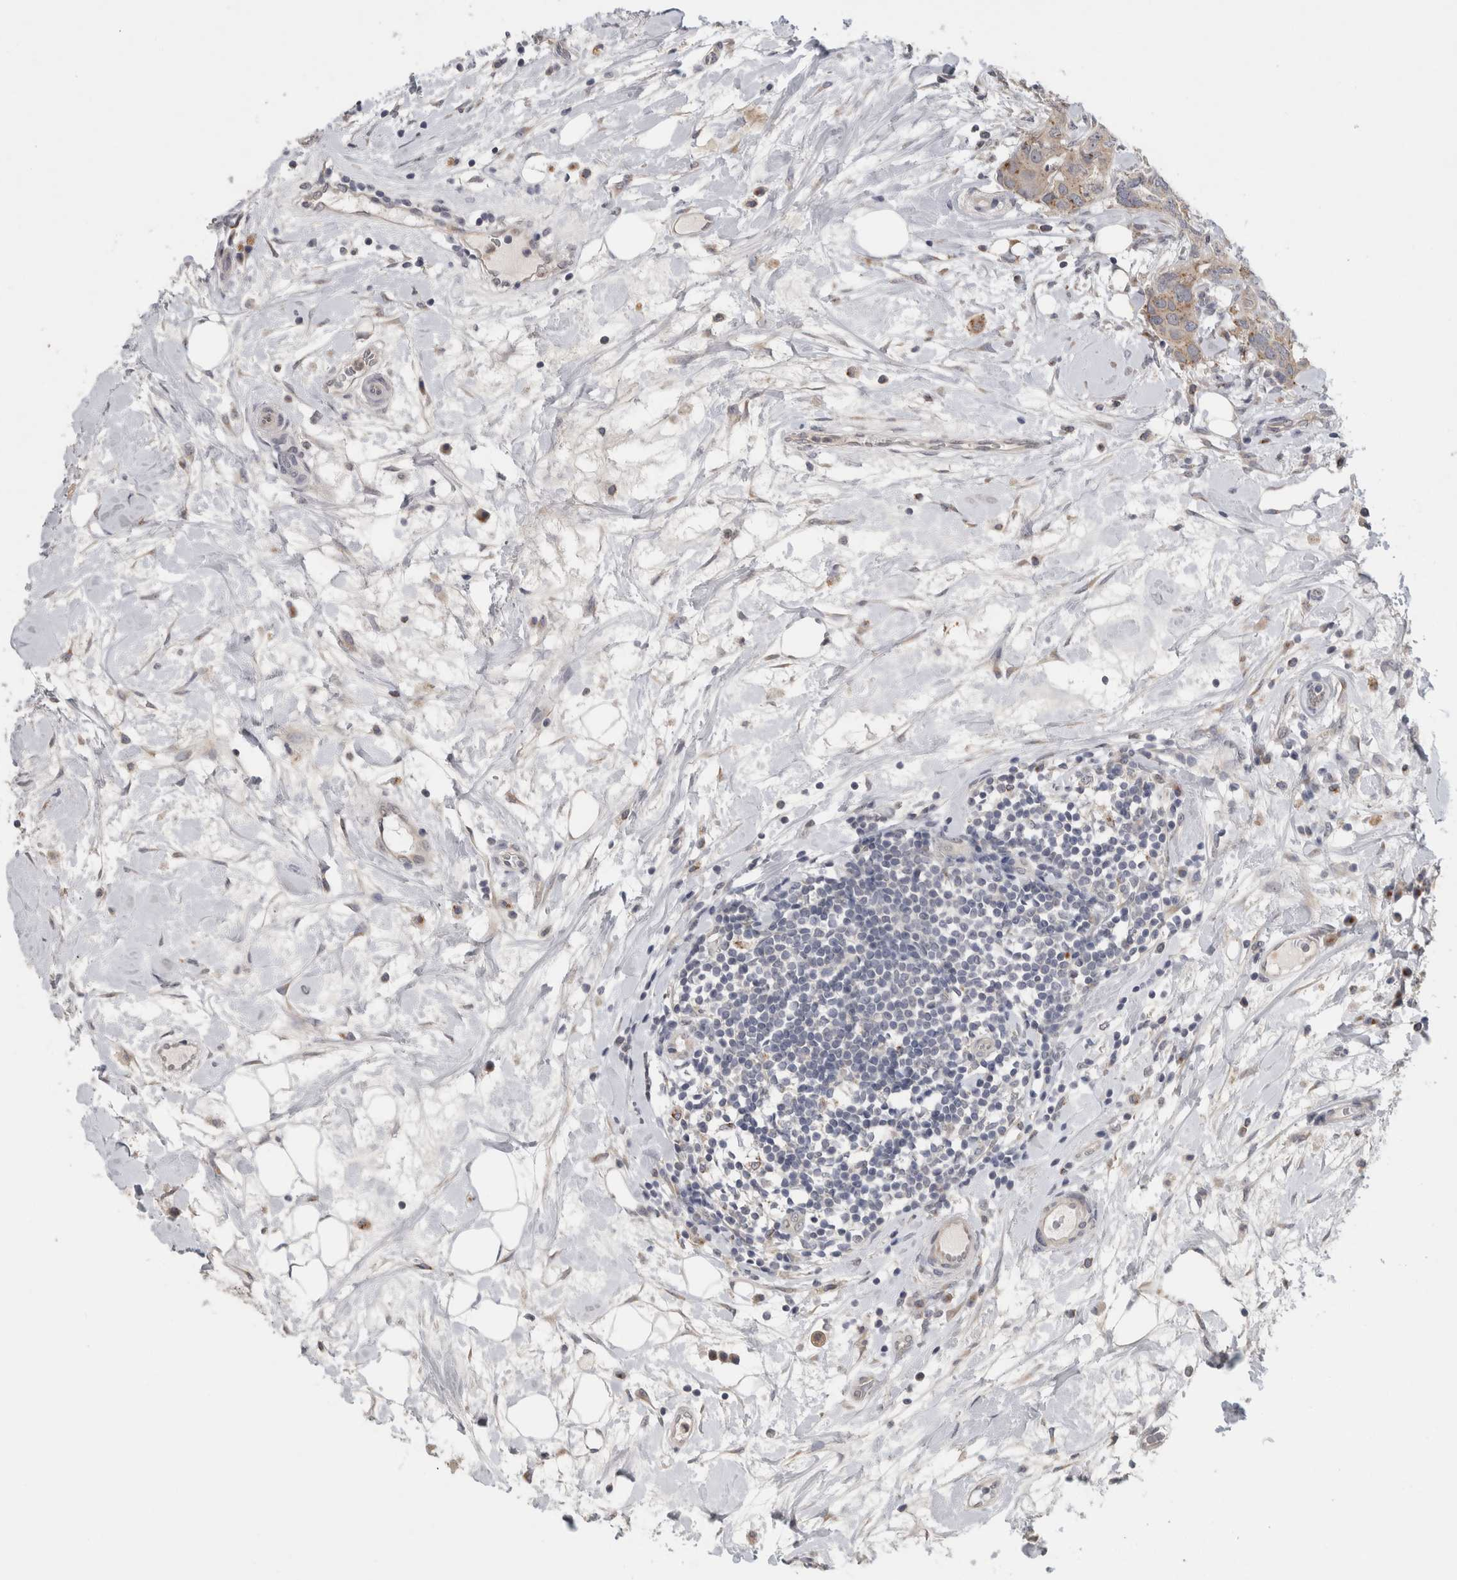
{"staining": {"intensity": "moderate", "quantity": ">75%", "location": "cytoplasmic/membranous"}, "tissue": "breast cancer", "cell_type": "Tumor cells", "image_type": "cancer", "snomed": [{"axis": "morphology", "description": "Duct carcinoma"}, {"axis": "topography", "description": "Breast"}], "caption": "Tumor cells show medium levels of moderate cytoplasmic/membranous positivity in about >75% of cells in human breast cancer. (Brightfield microscopy of DAB IHC at high magnification).", "gene": "MGAT1", "patient": {"sex": "female", "age": 40}}